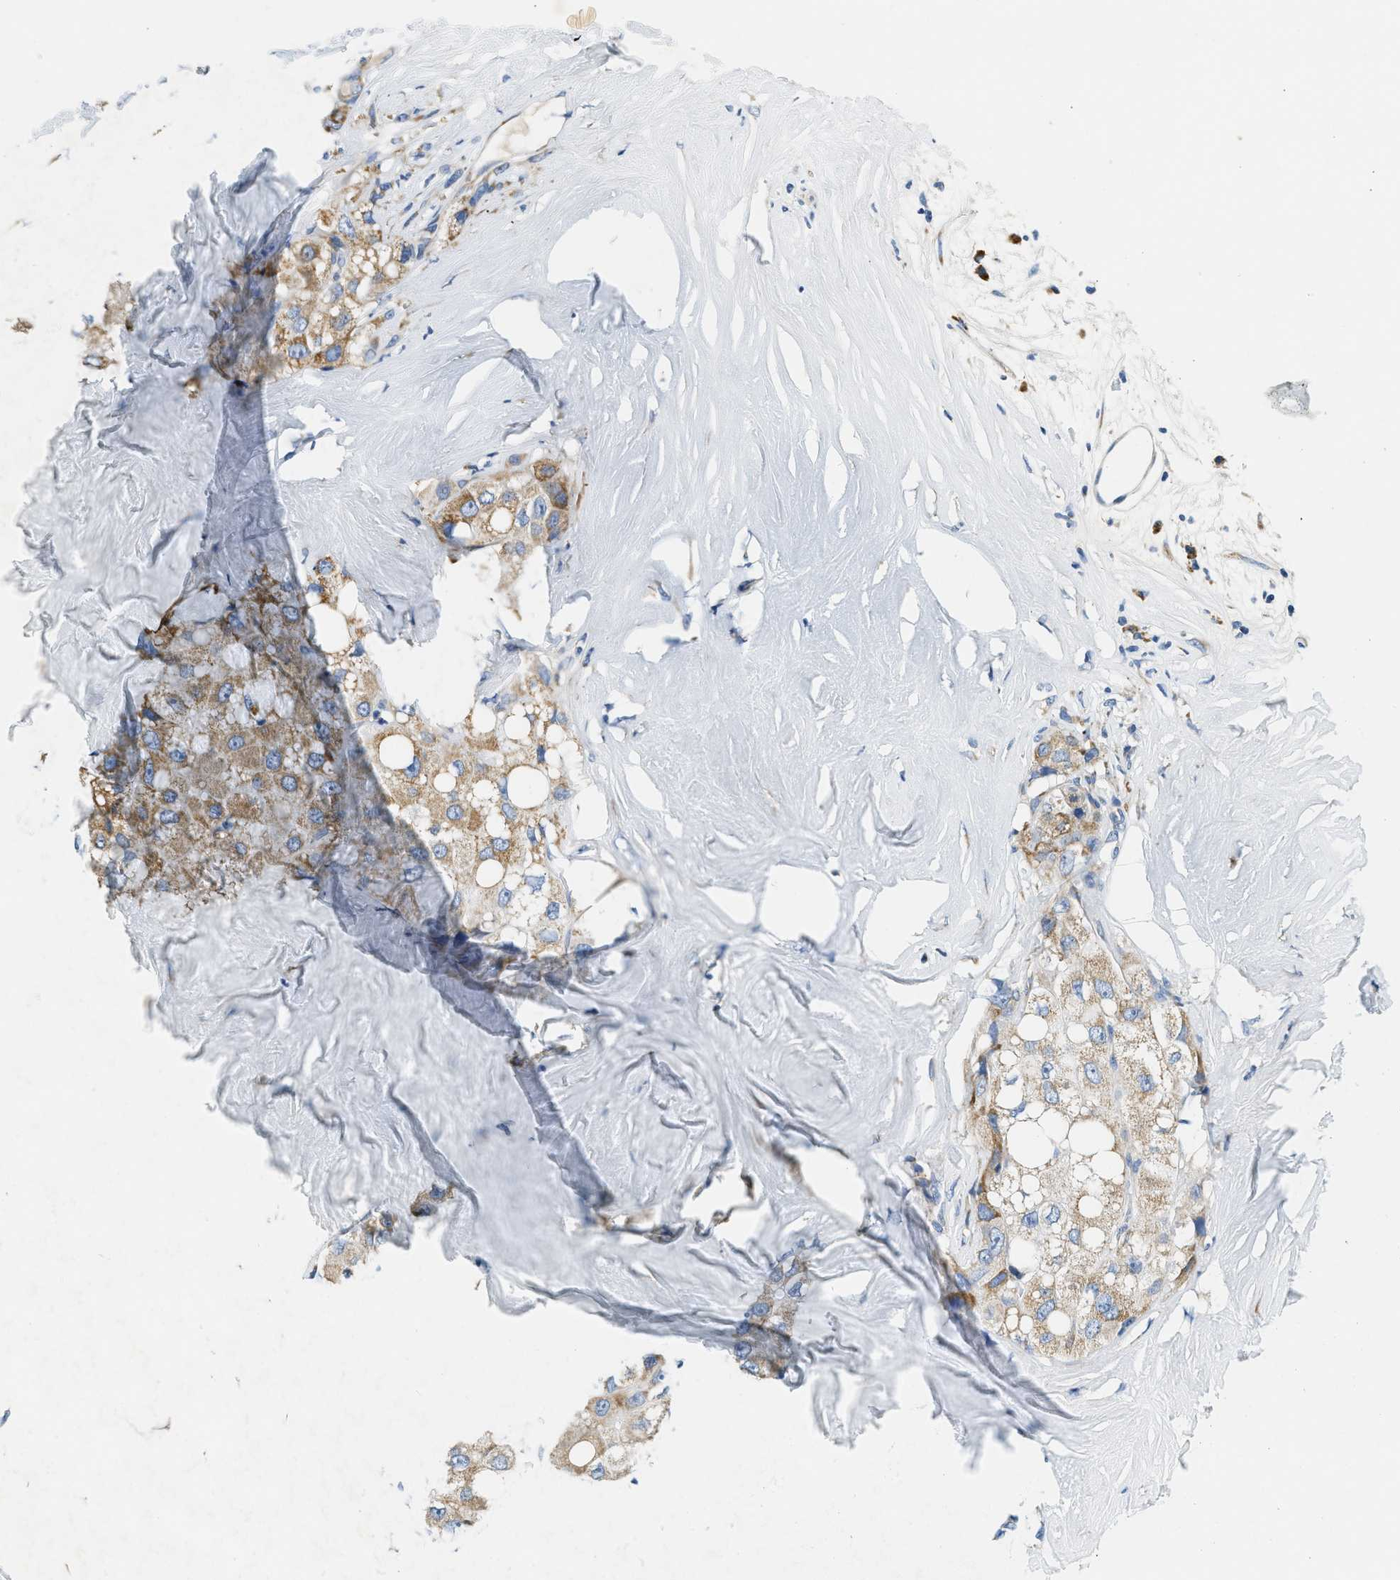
{"staining": {"intensity": "moderate", "quantity": ">75%", "location": "cytoplasmic/membranous"}, "tissue": "liver cancer", "cell_type": "Tumor cells", "image_type": "cancer", "snomed": [{"axis": "morphology", "description": "Carcinoma, Hepatocellular, NOS"}, {"axis": "topography", "description": "Liver"}], "caption": "This is a photomicrograph of IHC staining of liver cancer (hepatocellular carcinoma), which shows moderate staining in the cytoplasmic/membranous of tumor cells.", "gene": "CA4", "patient": {"sex": "male", "age": 80}}